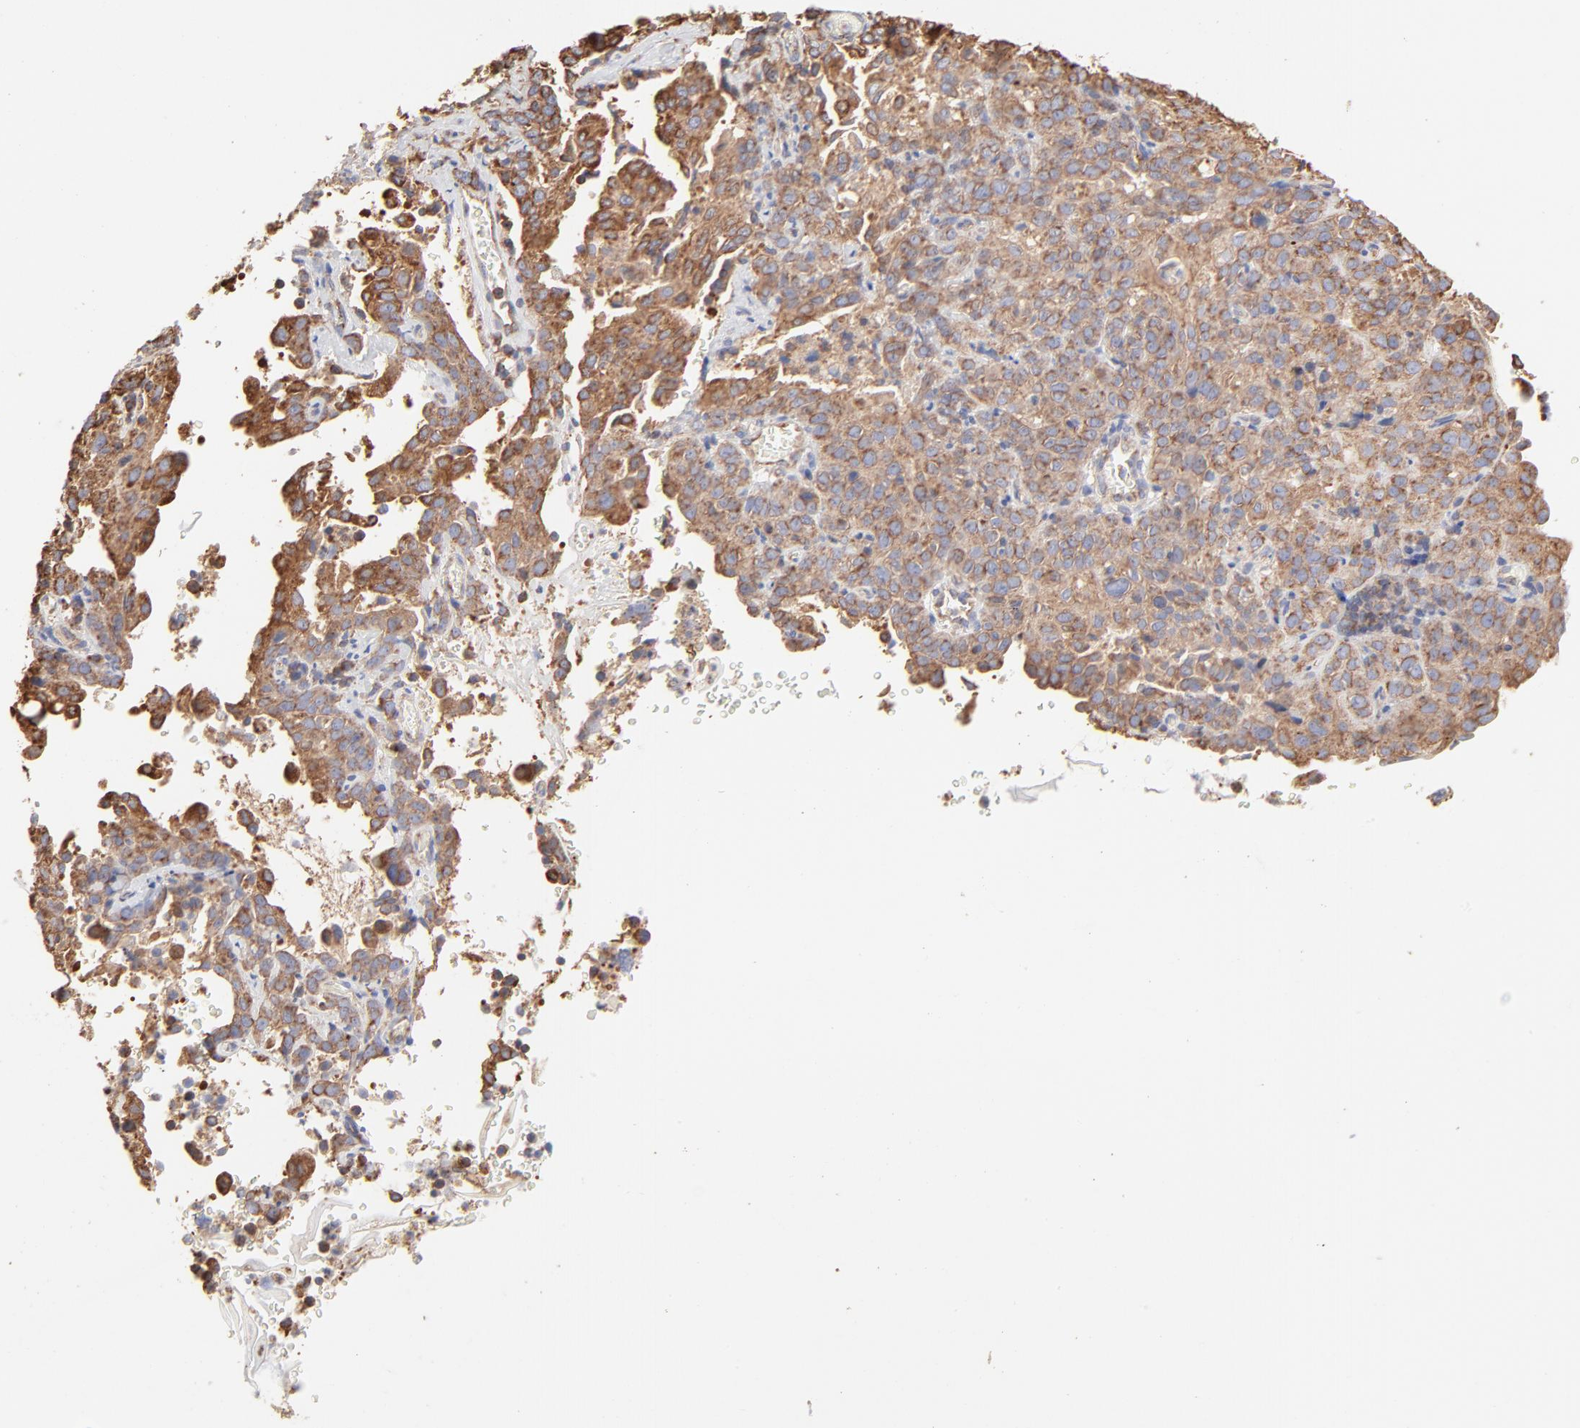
{"staining": {"intensity": "moderate", "quantity": ">75%", "location": "cytoplasmic/membranous"}, "tissue": "cervical cancer", "cell_type": "Tumor cells", "image_type": "cancer", "snomed": [{"axis": "morphology", "description": "Squamous cell carcinoma, NOS"}, {"axis": "topography", "description": "Cervix"}], "caption": "Protein expression analysis of cervical cancer (squamous cell carcinoma) demonstrates moderate cytoplasmic/membranous staining in about >75% of tumor cells. Using DAB (3,3'-diaminobenzidine) (brown) and hematoxylin (blue) stains, captured at high magnification using brightfield microscopy.", "gene": "CLTB", "patient": {"sex": "female", "age": 41}}